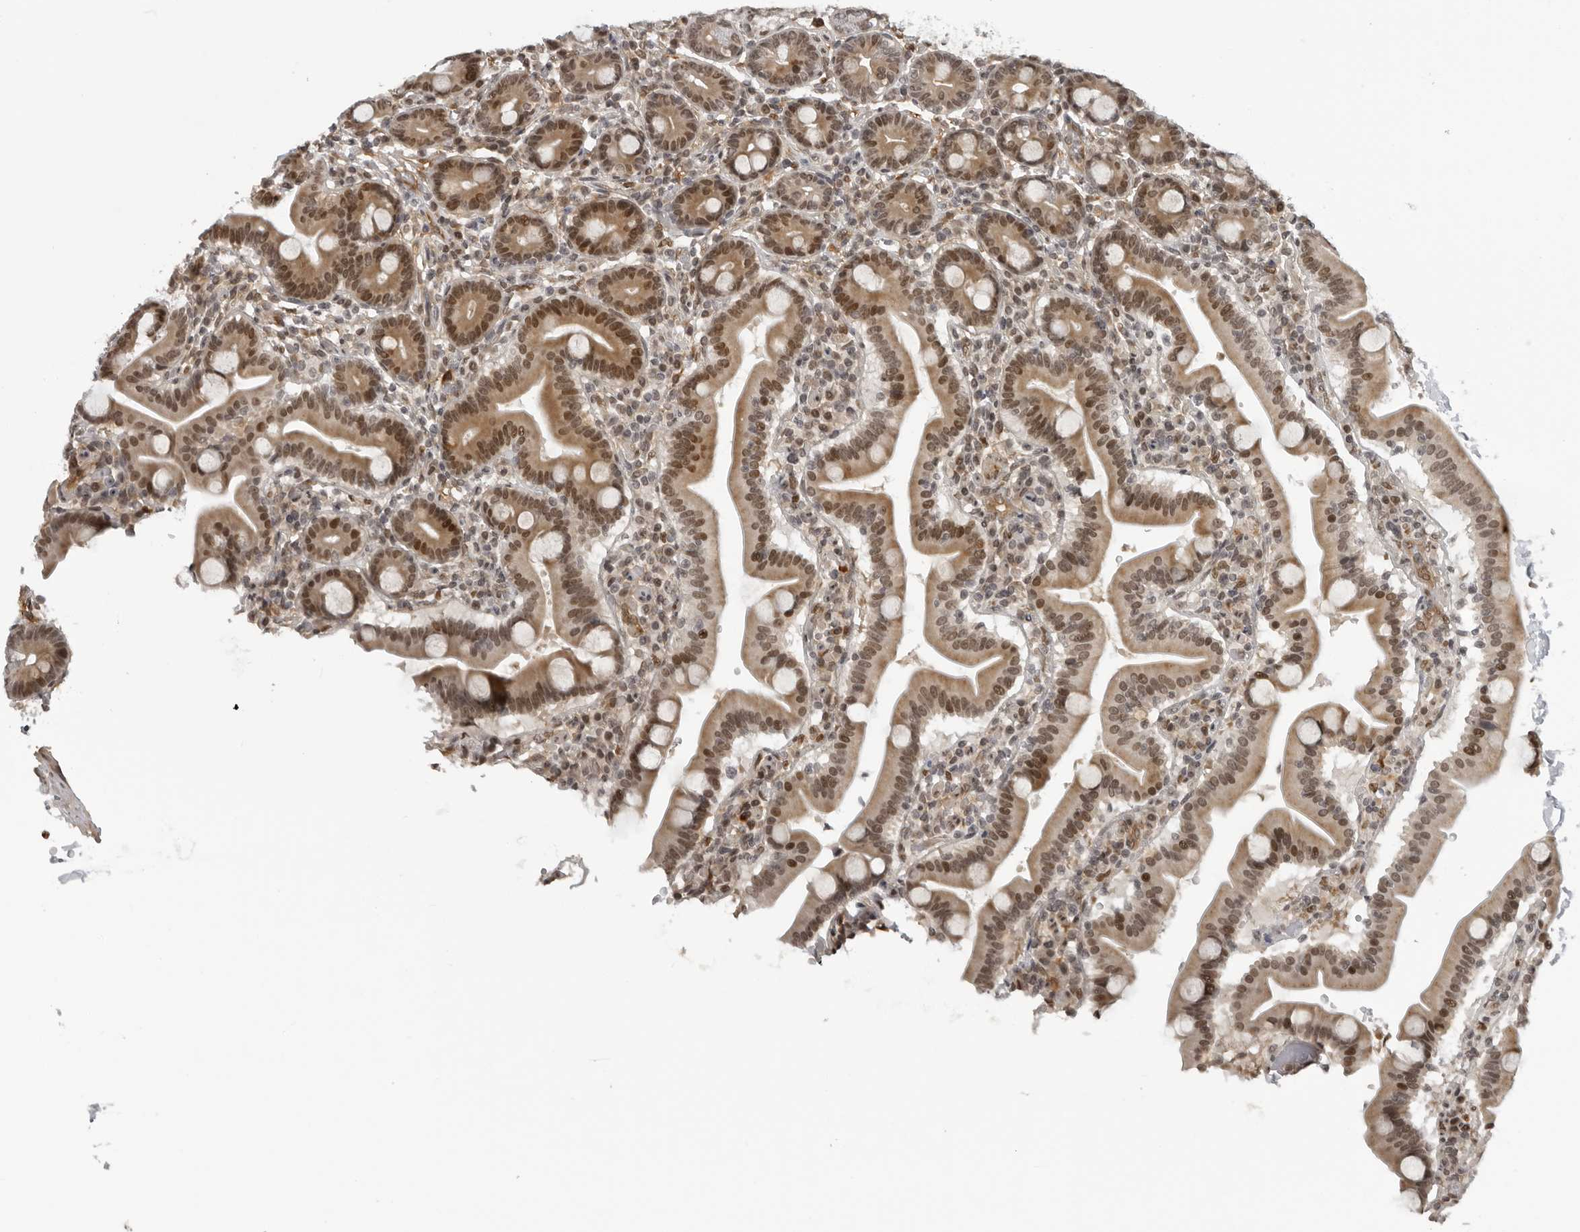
{"staining": {"intensity": "moderate", "quantity": ">75%", "location": "cytoplasmic/membranous,nuclear"}, "tissue": "duodenum", "cell_type": "Glandular cells", "image_type": "normal", "snomed": [{"axis": "morphology", "description": "Normal tissue, NOS"}, {"axis": "topography", "description": "Duodenum"}], "caption": "The image demonstrates staining of normal duodenum, revealing moderate cytoplasmic/membranous,nuclear protein staining (brown color) within glandular cells. The protein is stained brown, and the nuclei are stained in blue (DAB (3,3'-diaminobenzidine) IHC with brightfield microscopy, high magnification).", "gene": "MAF", "patient": {"sex": "male", "age": 54}}